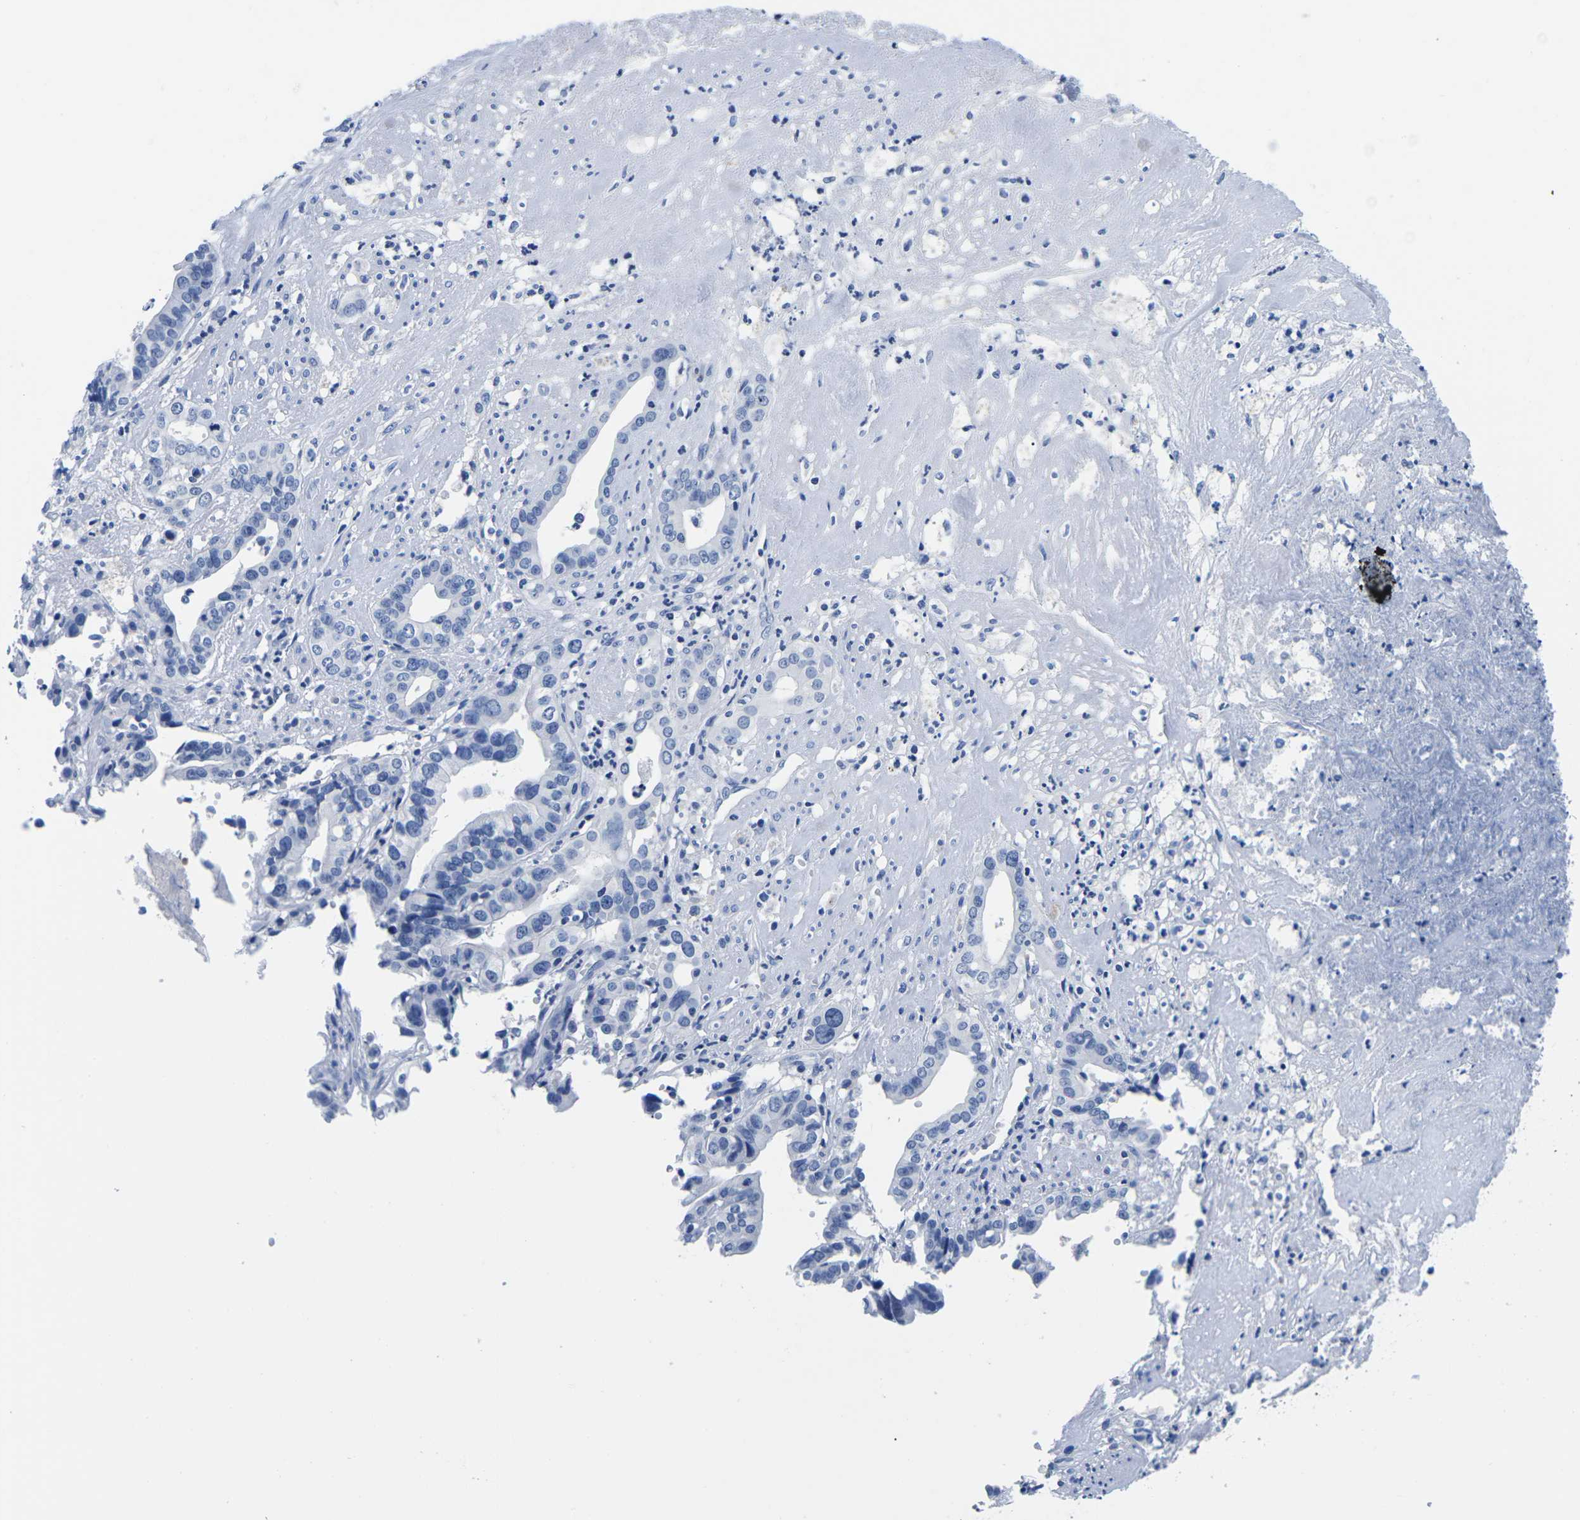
{"staining": {"intensity": "negative", "quantity": "none", "location": "none"}, "tissue": "liver cancer", "cell_type": "Tumor cells", "image_type": "cancer", "snomed": [{"axis": "morphology", "description": "Cholangiocarcinoma"}, {"axis": "topography", "description": "Liver"}], "caption": "Tumor cells show no significant protein expression in cholangiocarcinoma (liver). Brightfield microscopy of immunohistochemistry (IHC) stained with DAB (brown) and hematoxylin (blue), captured at high magnification.", "gene": "CYP1A2", "patient": {"sex": "female", "age": 61}}